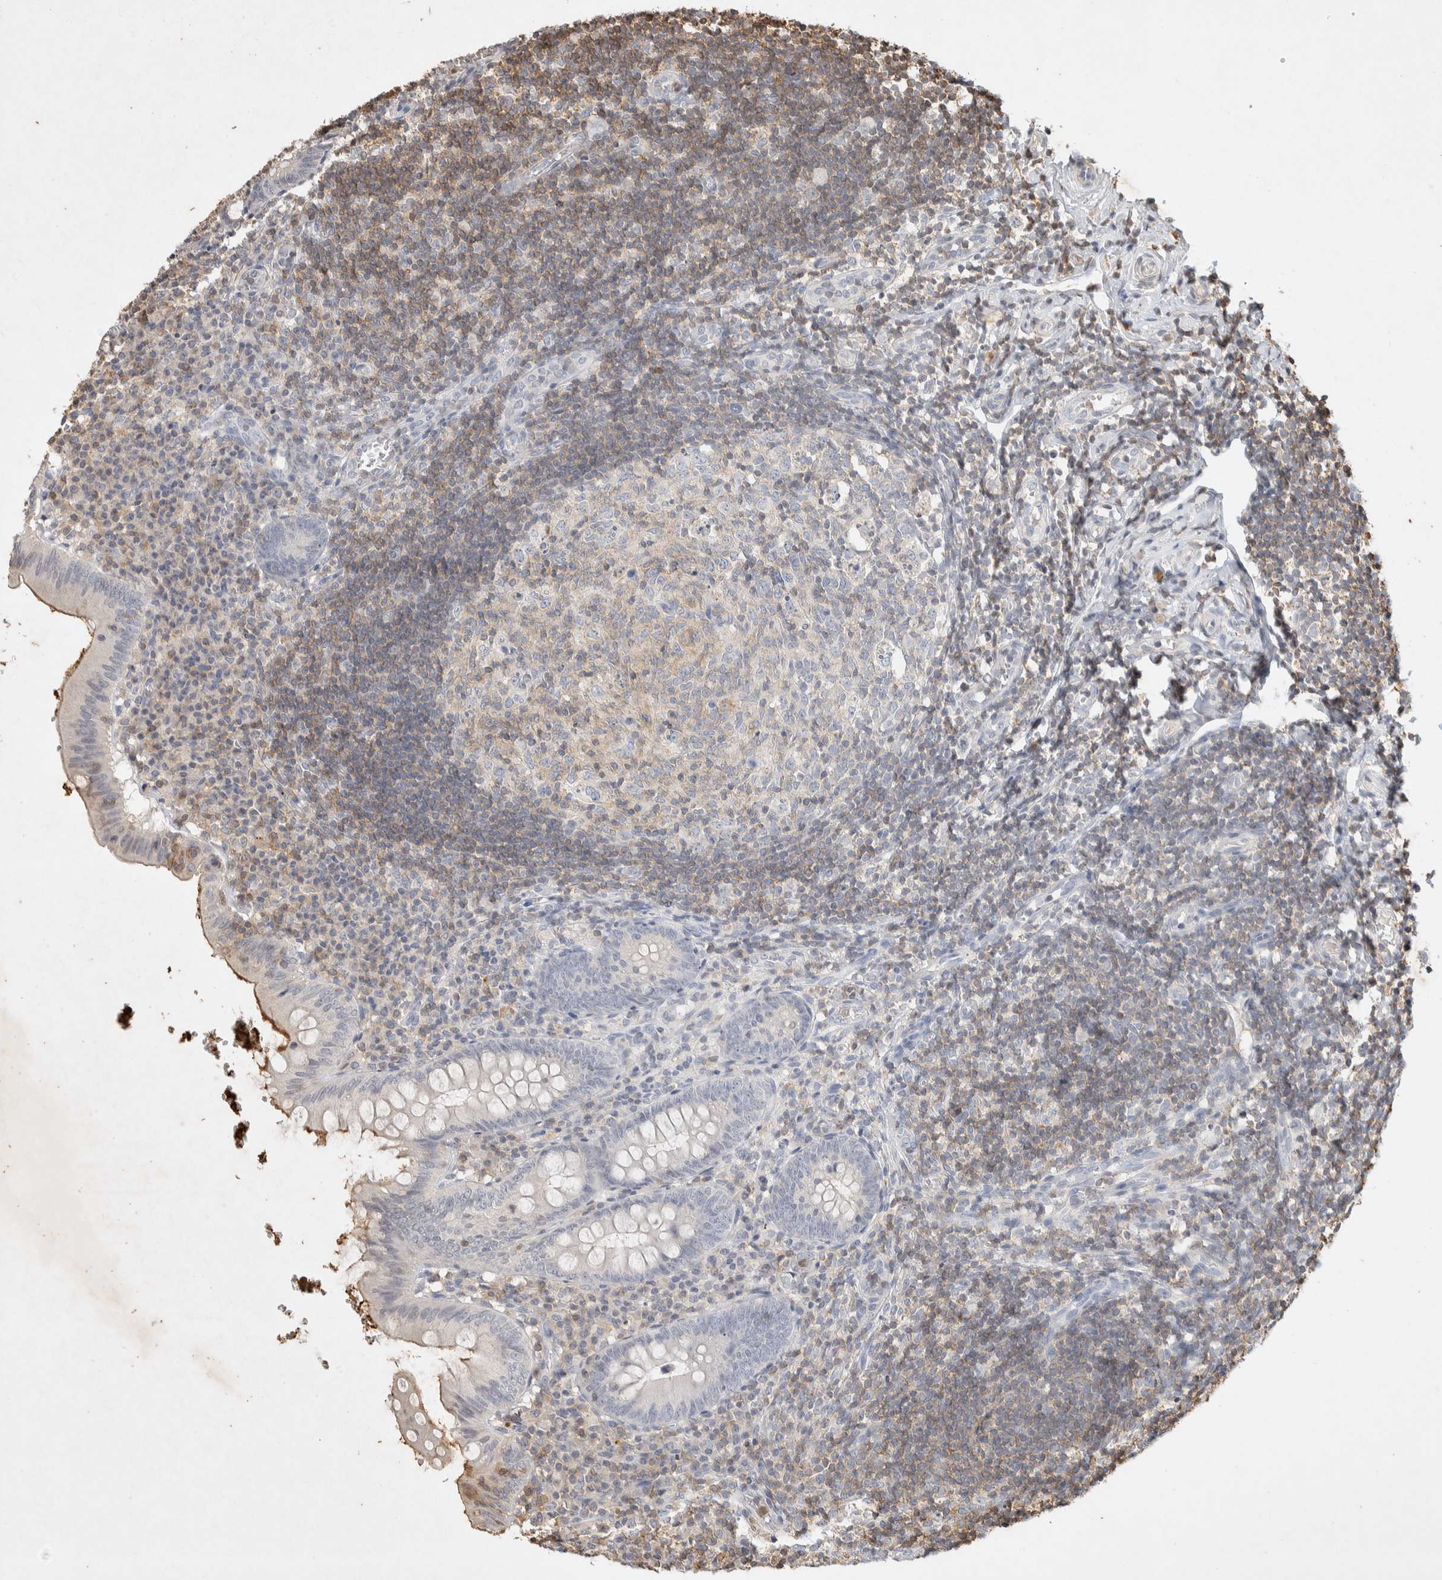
{"staining": {"intensity": "moderate", "quantity": "<25%", "location": "cytoplasmic/membranous"}, "tissue": "appendix", "cell_type": "Glandular cells", "image_type": "normal", "snomed": [{"axis": "morphology", "description": "Normal tissue, NOS"}, {"axis": "topography", "description": "Appendix"}], "caption": "The immunohistochemical stain labels moderate cytoplasmic/membranous positivity in glandular cells of unremarkable appendix.", "gene": "RAC2", "patient": {"sex": "male", "age": 8}}